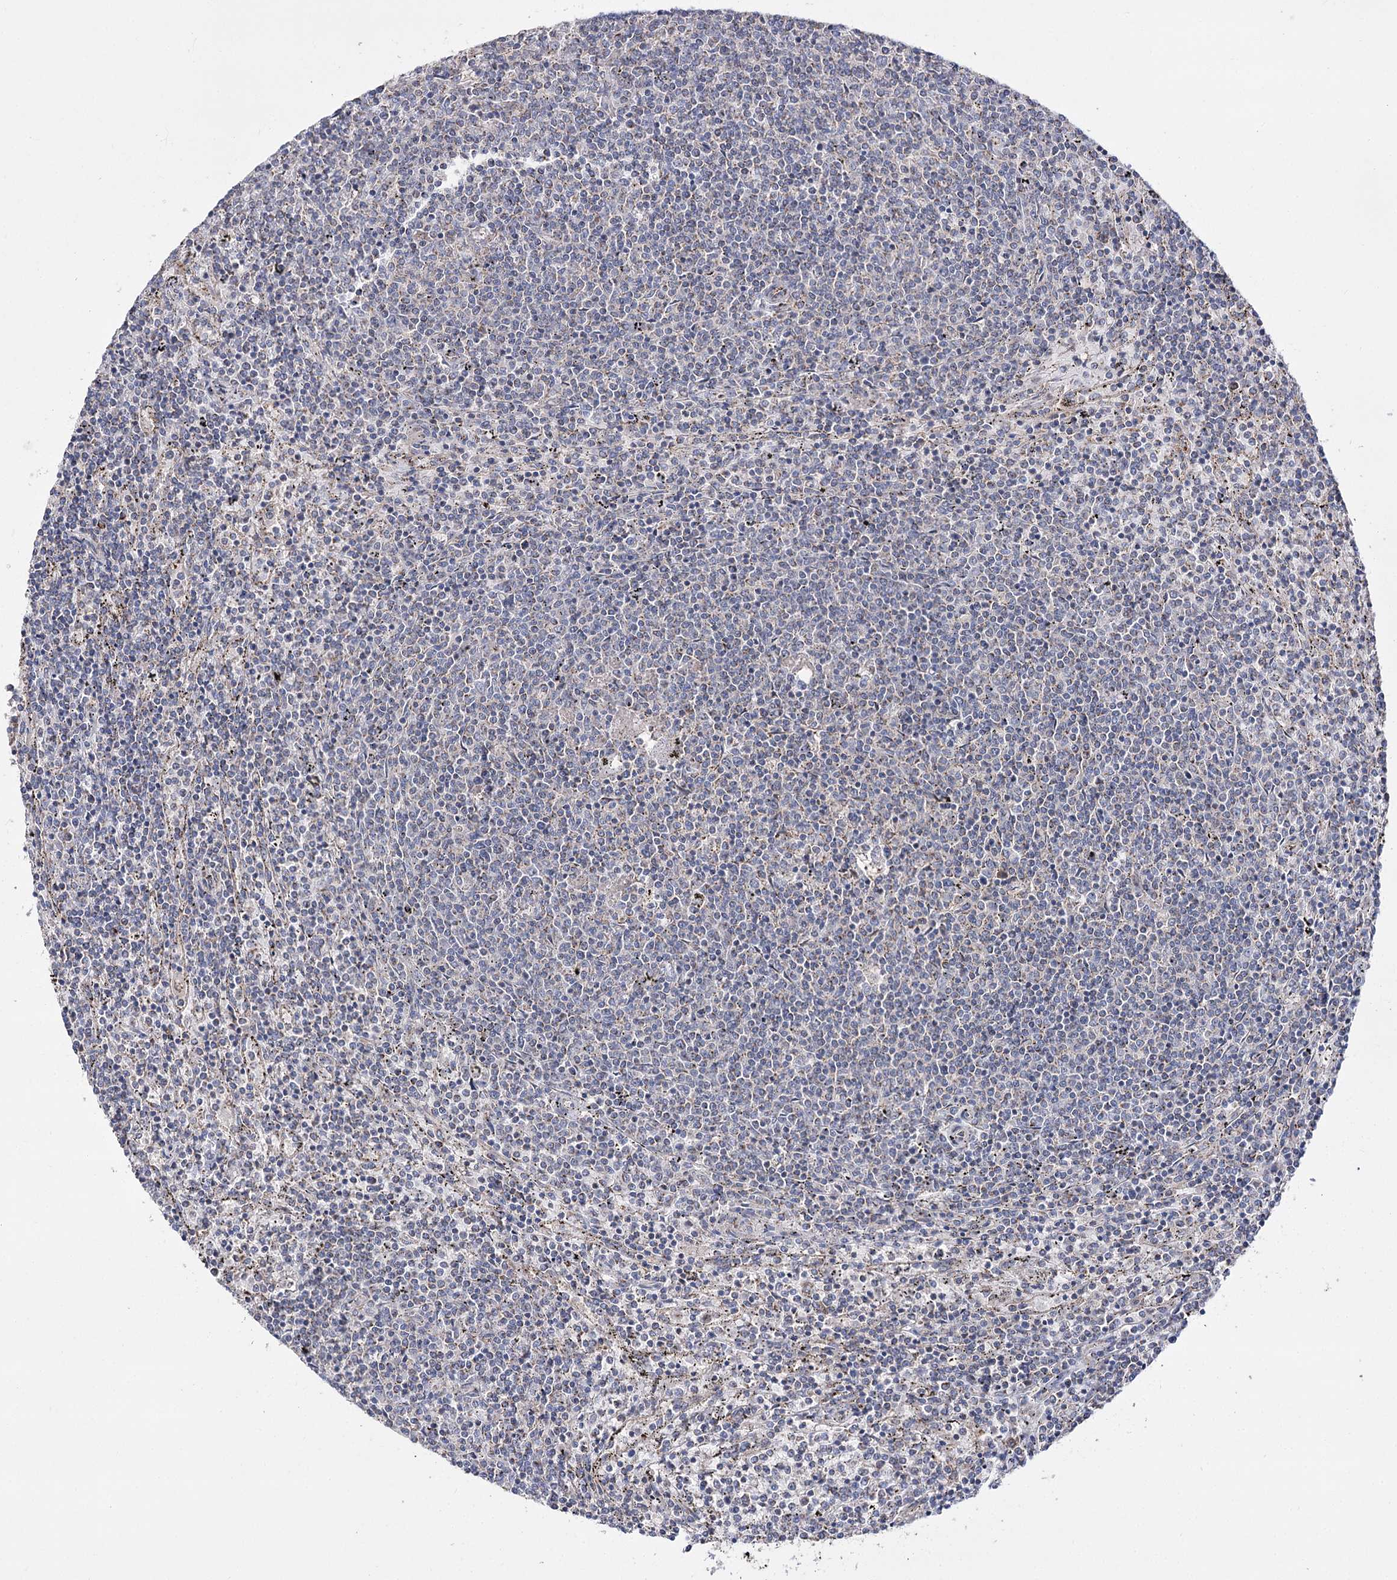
{"staining": {"intensity": "negative", "quantity": "none", "location": "none"}, "tissue": "lymphoma", "cell_type": "Tumor cells", "image_type": "cancer", "snomed": [{"axis": "morphology", "description": "Malignant lymphoma, non-Hodgkin's type, Low grade"}, {"axis": "topography", "description": "Spleen"}], "caption": "Low-grade malignant lymphoma, non-Hodgkin's type was stained to show a protein in brown. There is no significant positivity in tumor cells. (DAB immunohistochemistry (IHC), high magnification).", "gene": "NADK2", "patient": {"sex": "female", "age": 50}}